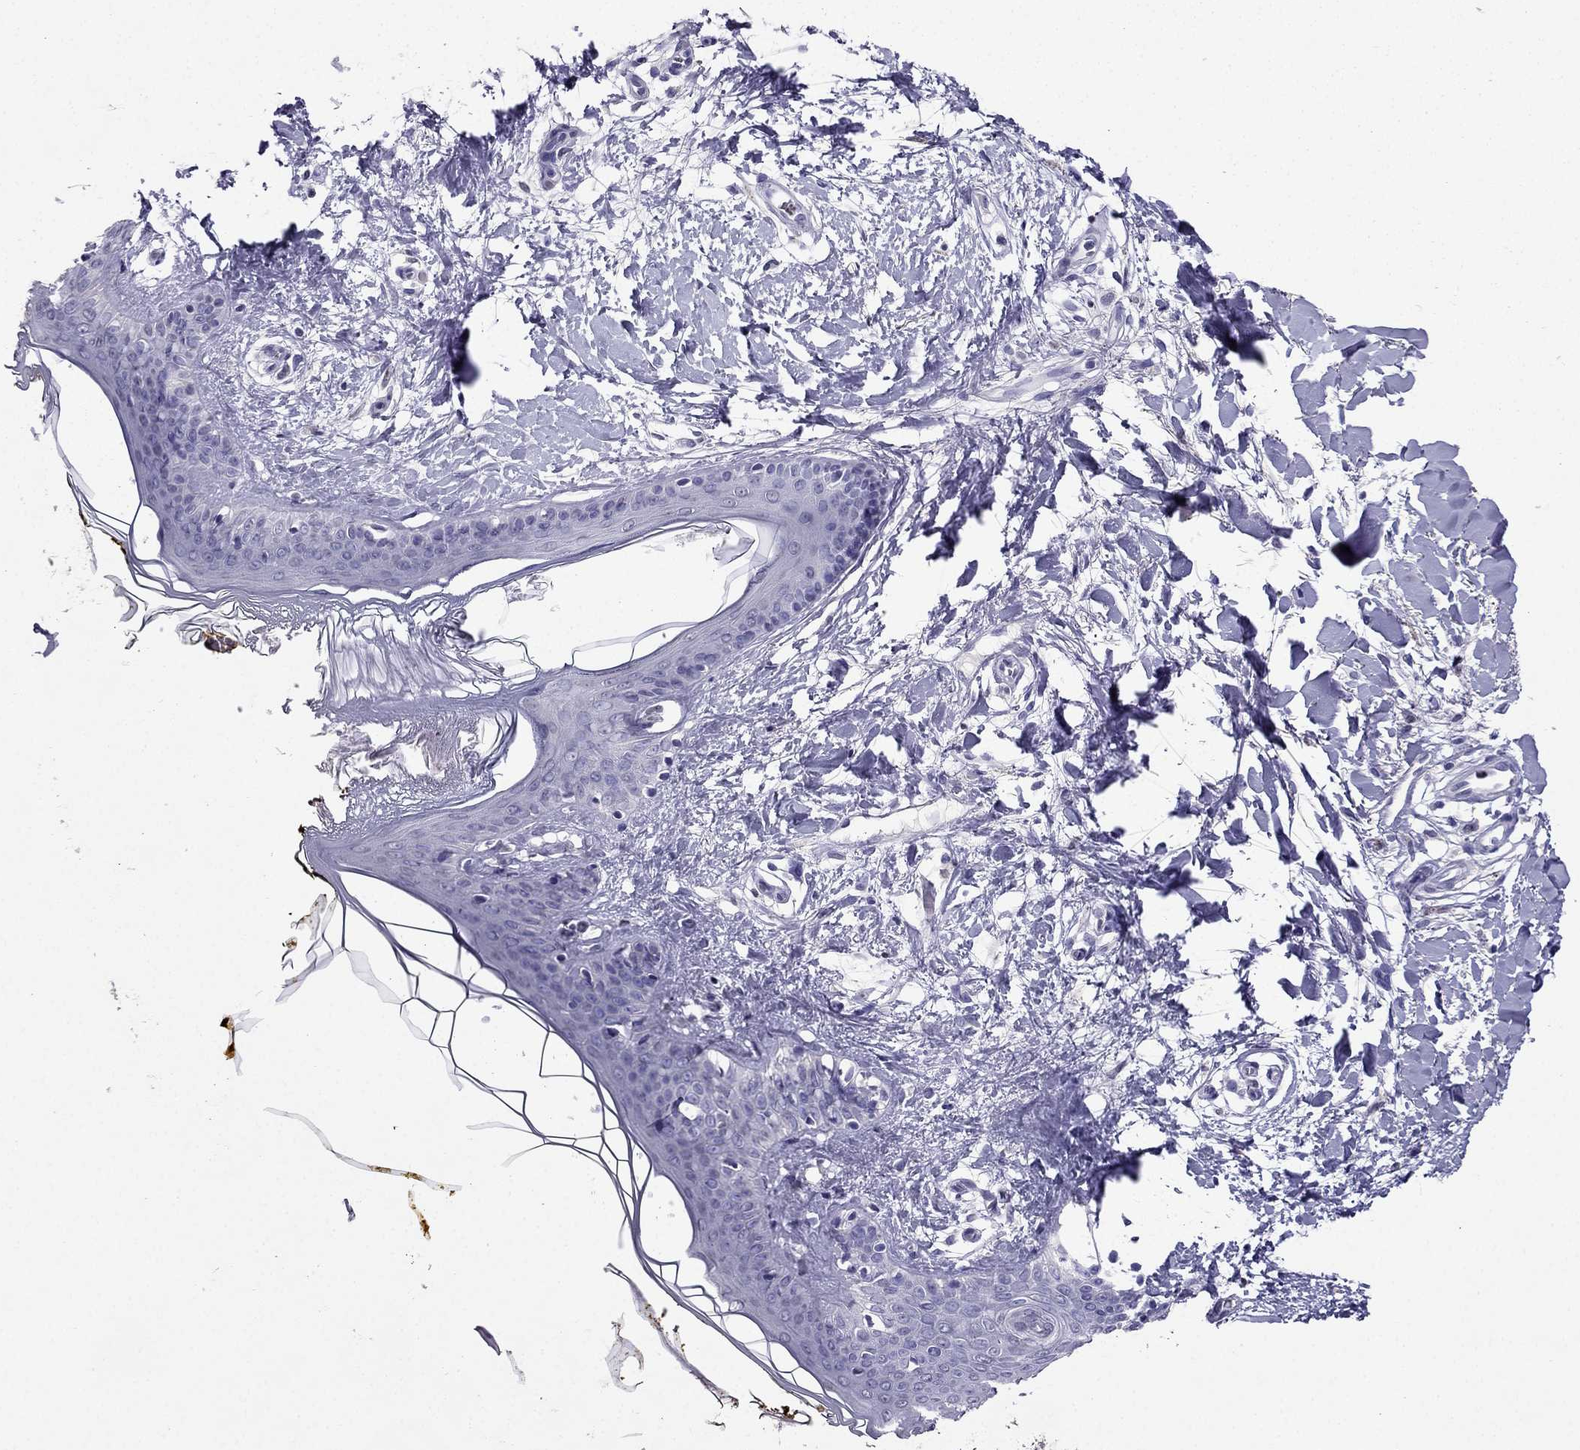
{"staining": {"intensity": "negative", "quantity": "none", "location": "none"}, "tissue": "skin", "cell_type": "Fibroblasts", "image_type": "normal", "snomed": [{"axis": "morphology", "description": "Normal tissue, NOS"}, {"axis": "topography", "description": "Skin"}], "caption": "Immunohistochemical staining of benign human skin demonstrates no significant expression in fibroblasts. The staining was performed using DAB to visualize the protein expression in brown, while the nuclei were stained in blue with hematoxylin (Magnification: 20x).", "gene": "ARID3A", "patient": {"sex": "female", "age": 34}}